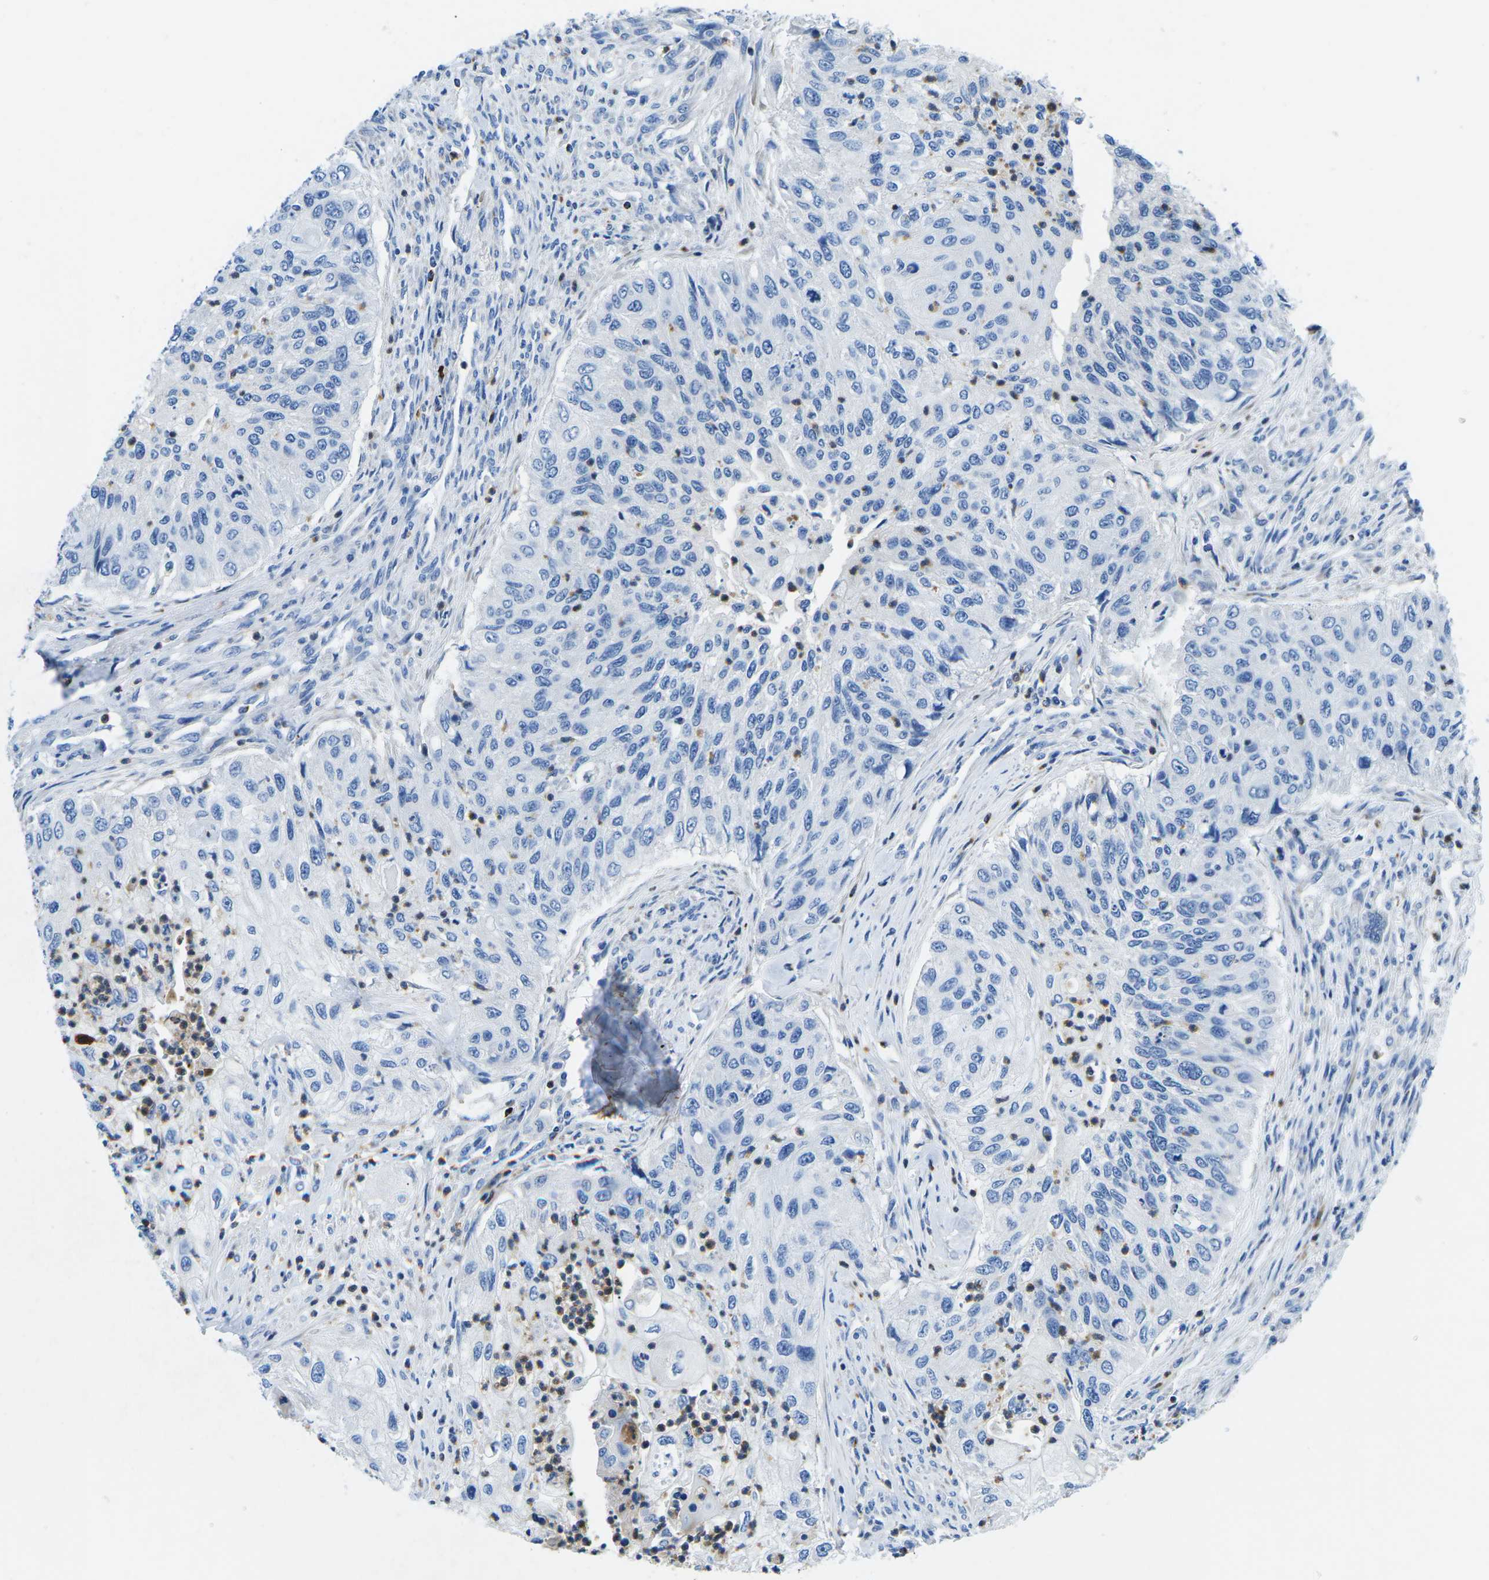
{"staining": {"intensity": "negative", "quantity": "none", "location": "none"}, "tissue": "urothelial cancer", "cell_type": "Tumor cells", "image_type": "cancer", "snomed": [{"axis": "morphology", "description": "Urothelial carcinoma, High grade"}, {"axis": "topography", "description": "Urinary bladder"}], "caption": "Immunohistochemistry histopathology image of urothelial cancer stained for a protein (brown), which exhibits no staining in tumor cells.", "gene": "MC4R", "patient": {"sex": "female", "age": 60}}